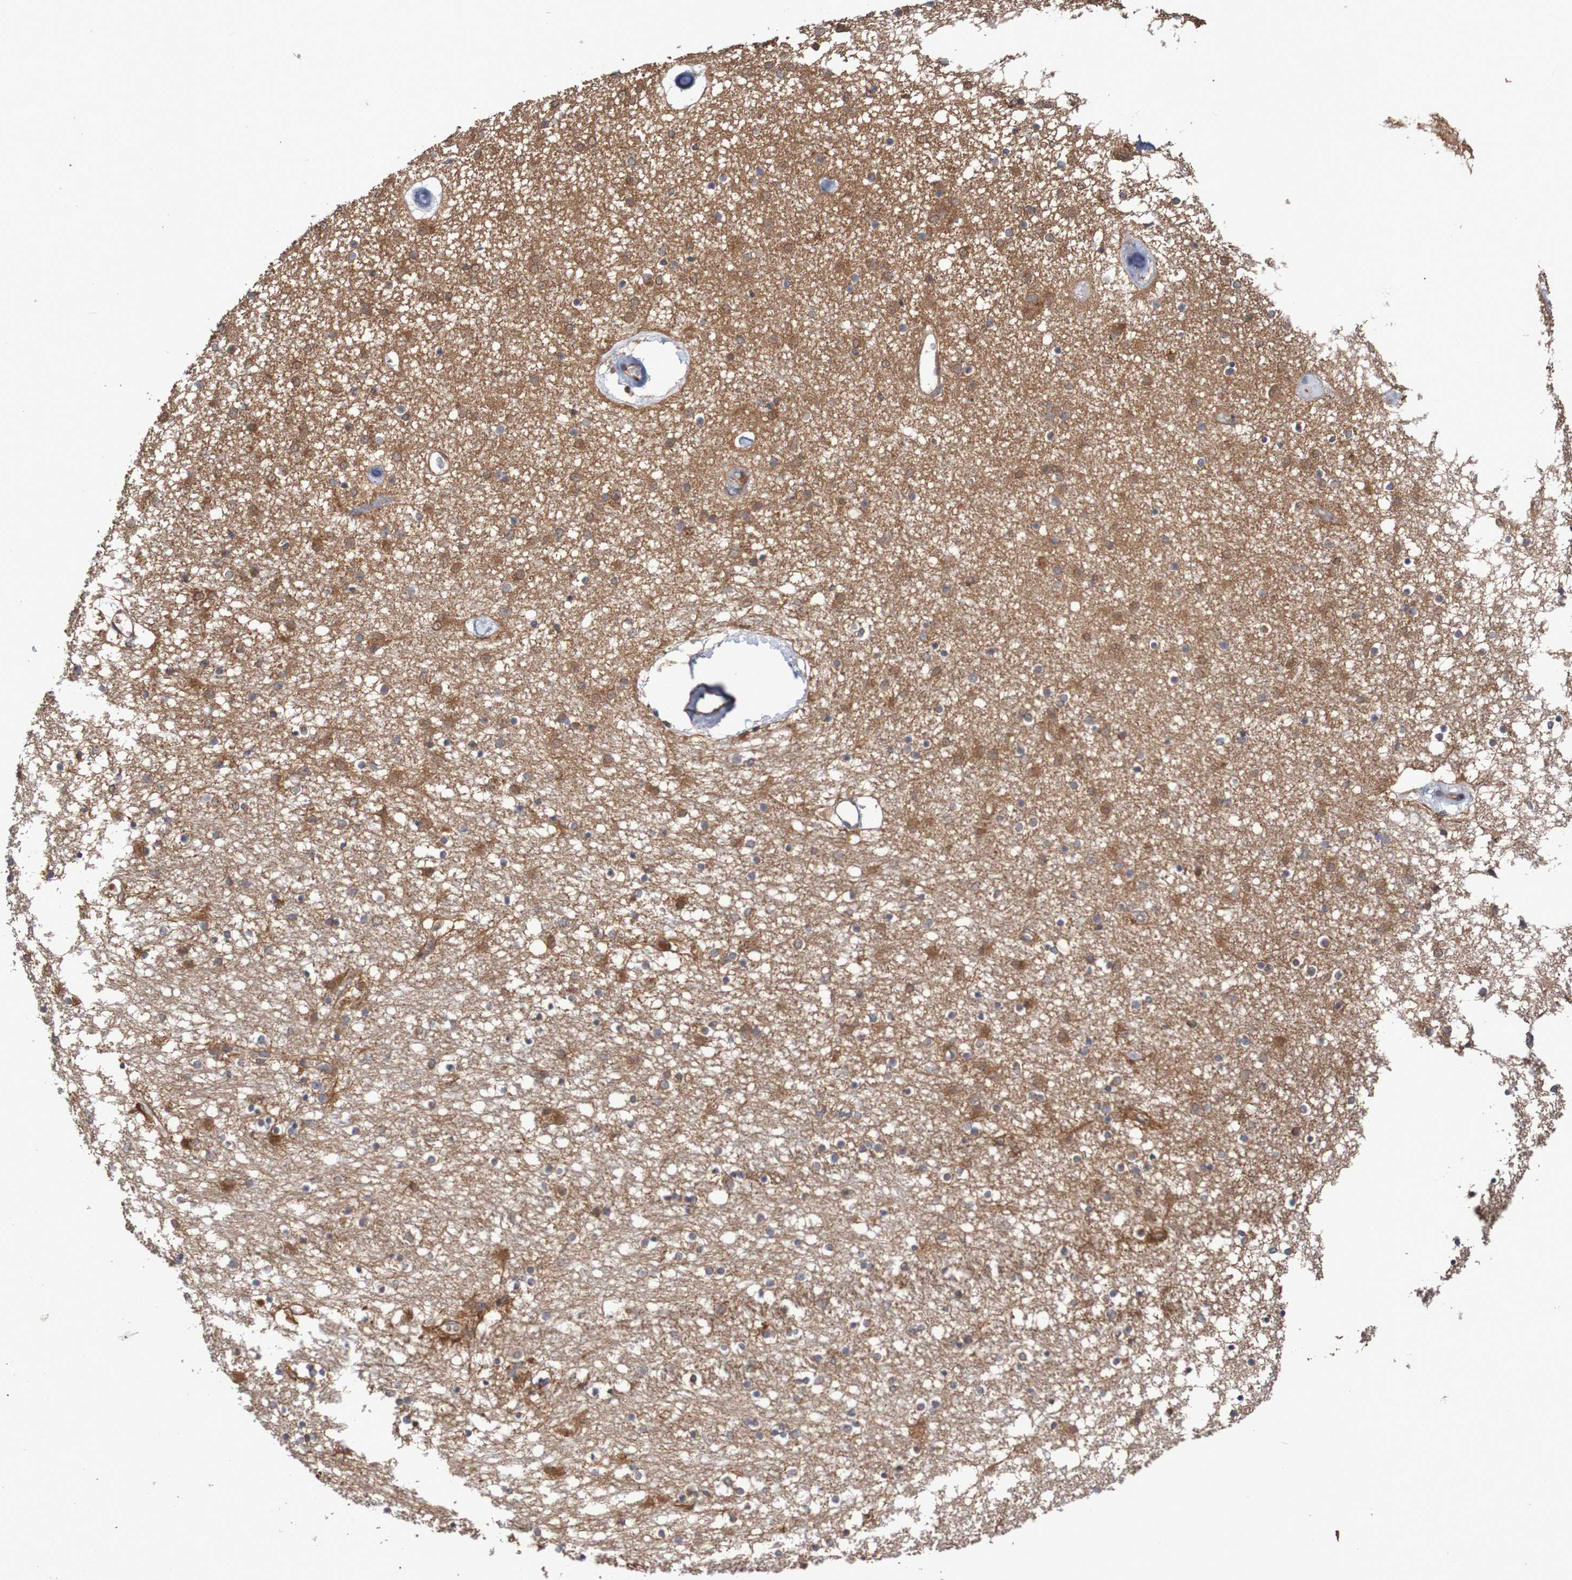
{"staining": {"intensity": "negative", "quantity": "none", "location": "none"}, "tissue": "caudate", "cell_type": "Glial cells", "image_type": "normal", "snomed": [{"axis": "morphology", "description": "Normal tissue, NOS"}, {"axis": "topography", "description": "Lateral ventricle wall"}], "caption": "Glial cells are negative for protein expression in normal human caudate. (DAB immunohistochemistry, high magnification).", "gene": "PHPT1", "patient": {"sex": "female", "age": 54}}